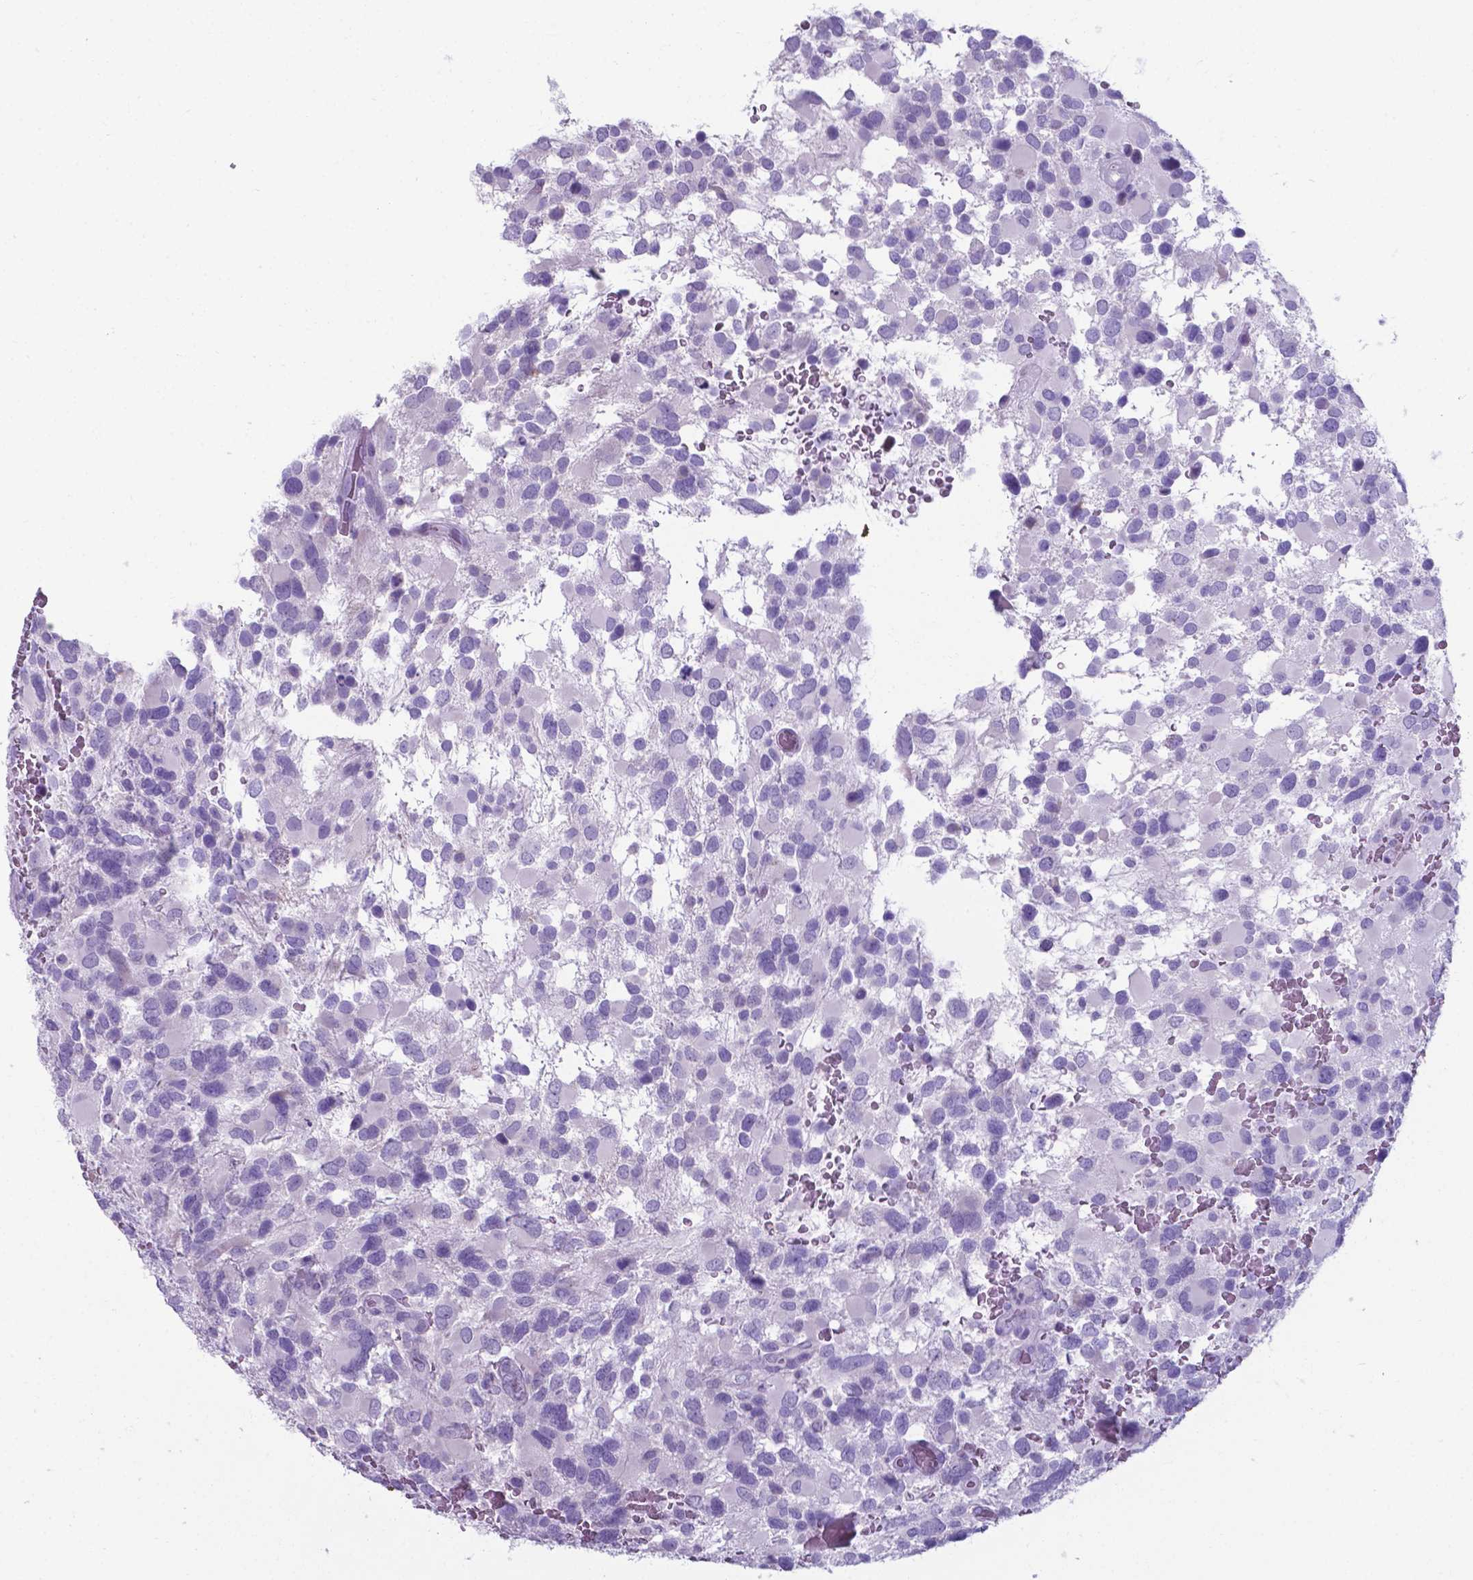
{"staining": {"intensity": "negative", "quantity": "none", "location": "none"}, "tissue": "glioma", "cell_type": "Tumor cells", "image_type": "cancer", "snomed": [{"axis": "morphology", "description": "Glioma, malignant, Low grade"}, {"axis": "topography", "description": "Brain"}], "caption": "IHC of human malignant glioma (low-grade) demonstrates no staining in tumor cells.", "gene": "AP5B1", "patient": {"sex": "female", "age": 32}}